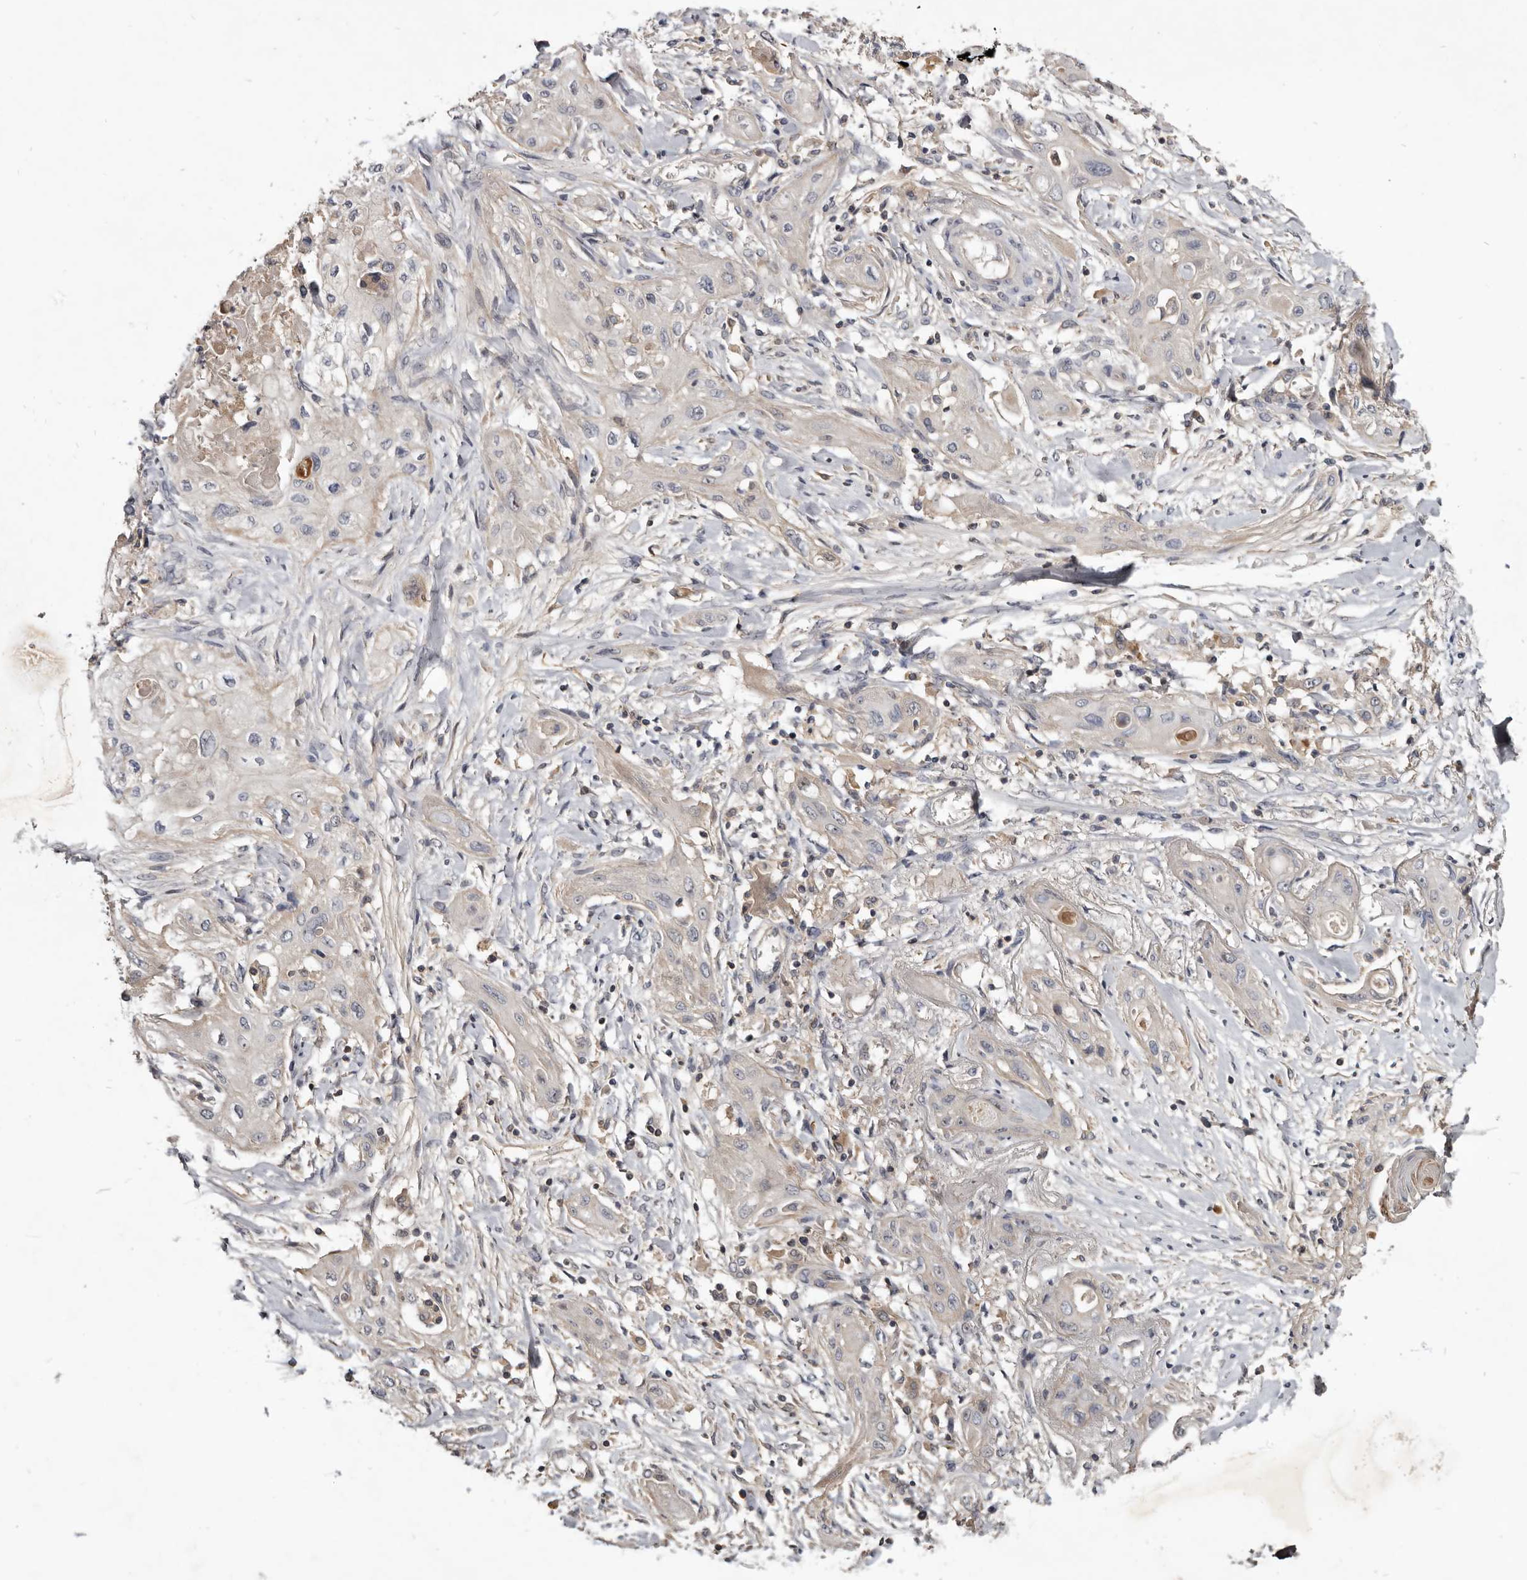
{"staining": {"intensity": "weak", "quantity": "<25%", "location": "cytoplasmic/membranous"}, "tissue": "lung cancer", "cell_type": "Tumor cells", "image_type": "cancer", "snomed": [{"axis": "morphology", "description": "Squamous cell carcinoma, NOS"}, {"axis": "topography", "description": "Lung"}], "caption": "A high-resolution histopathology image shows immunohistochemistry (IHC) staining of lung cancer, which shows no significant staining in tumor cells.", "gene": "TTC39A", "patient": {"sex": "female", "age": 47}}